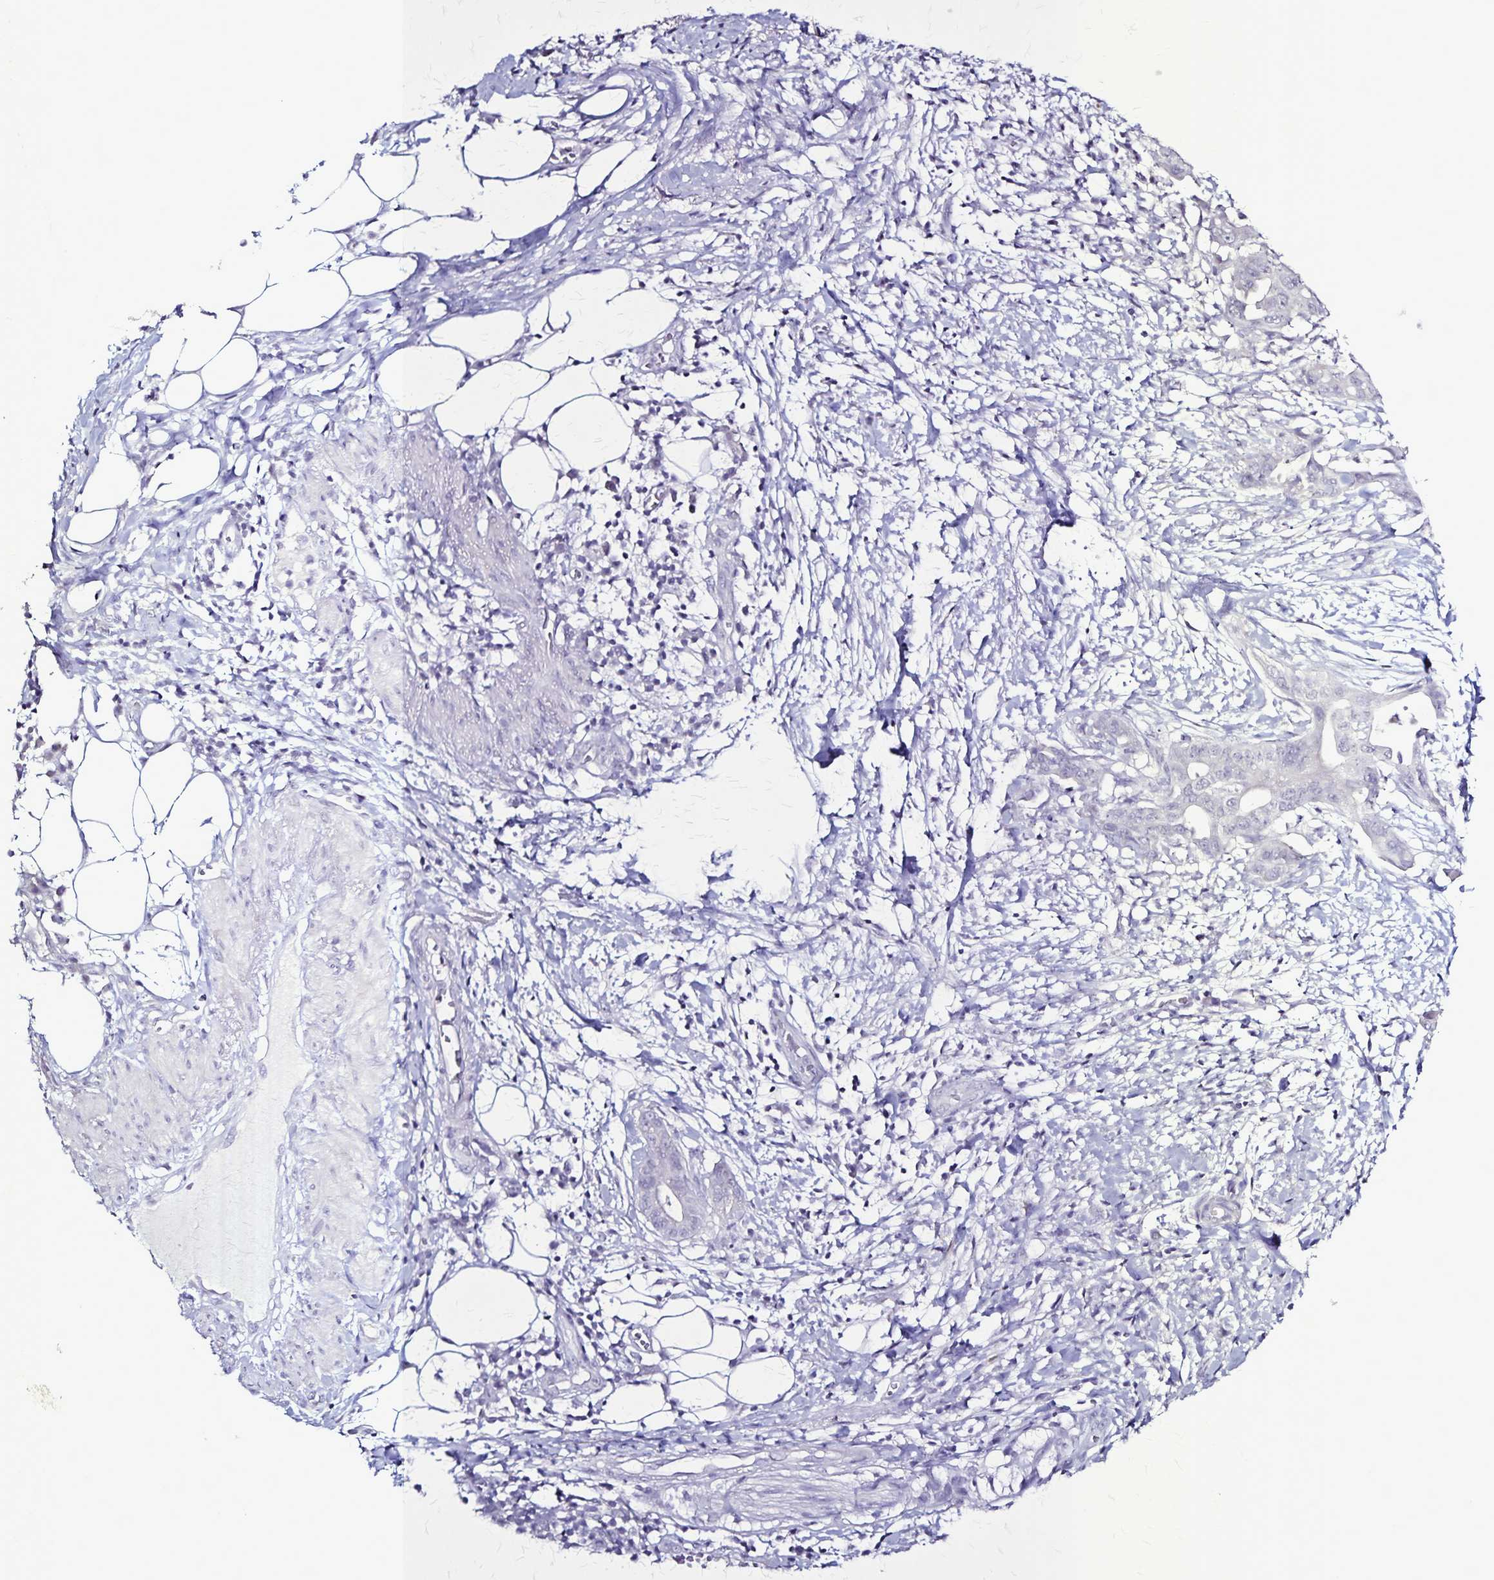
{"staining": {"intensity": "negative", "quantity": "none", "location": "none"}, "tissue": "pancreatic cancer", "cell_type": "Tumor cells", "image_type": "cancer", "snomed": [{"axis": "morphology", "description": "Adenocarcinoma, NOS"}, {"axis": "topography", "description": "Pancreas"}], "caption": "The immunohistochemistry (IHC) photomicrograph has no significant expression in tumor cells of pancreatic cancer (adenocarcinoma) tissue.", "gene": "PLXNA4", "patient": {"sex": "male", "age": 61}}